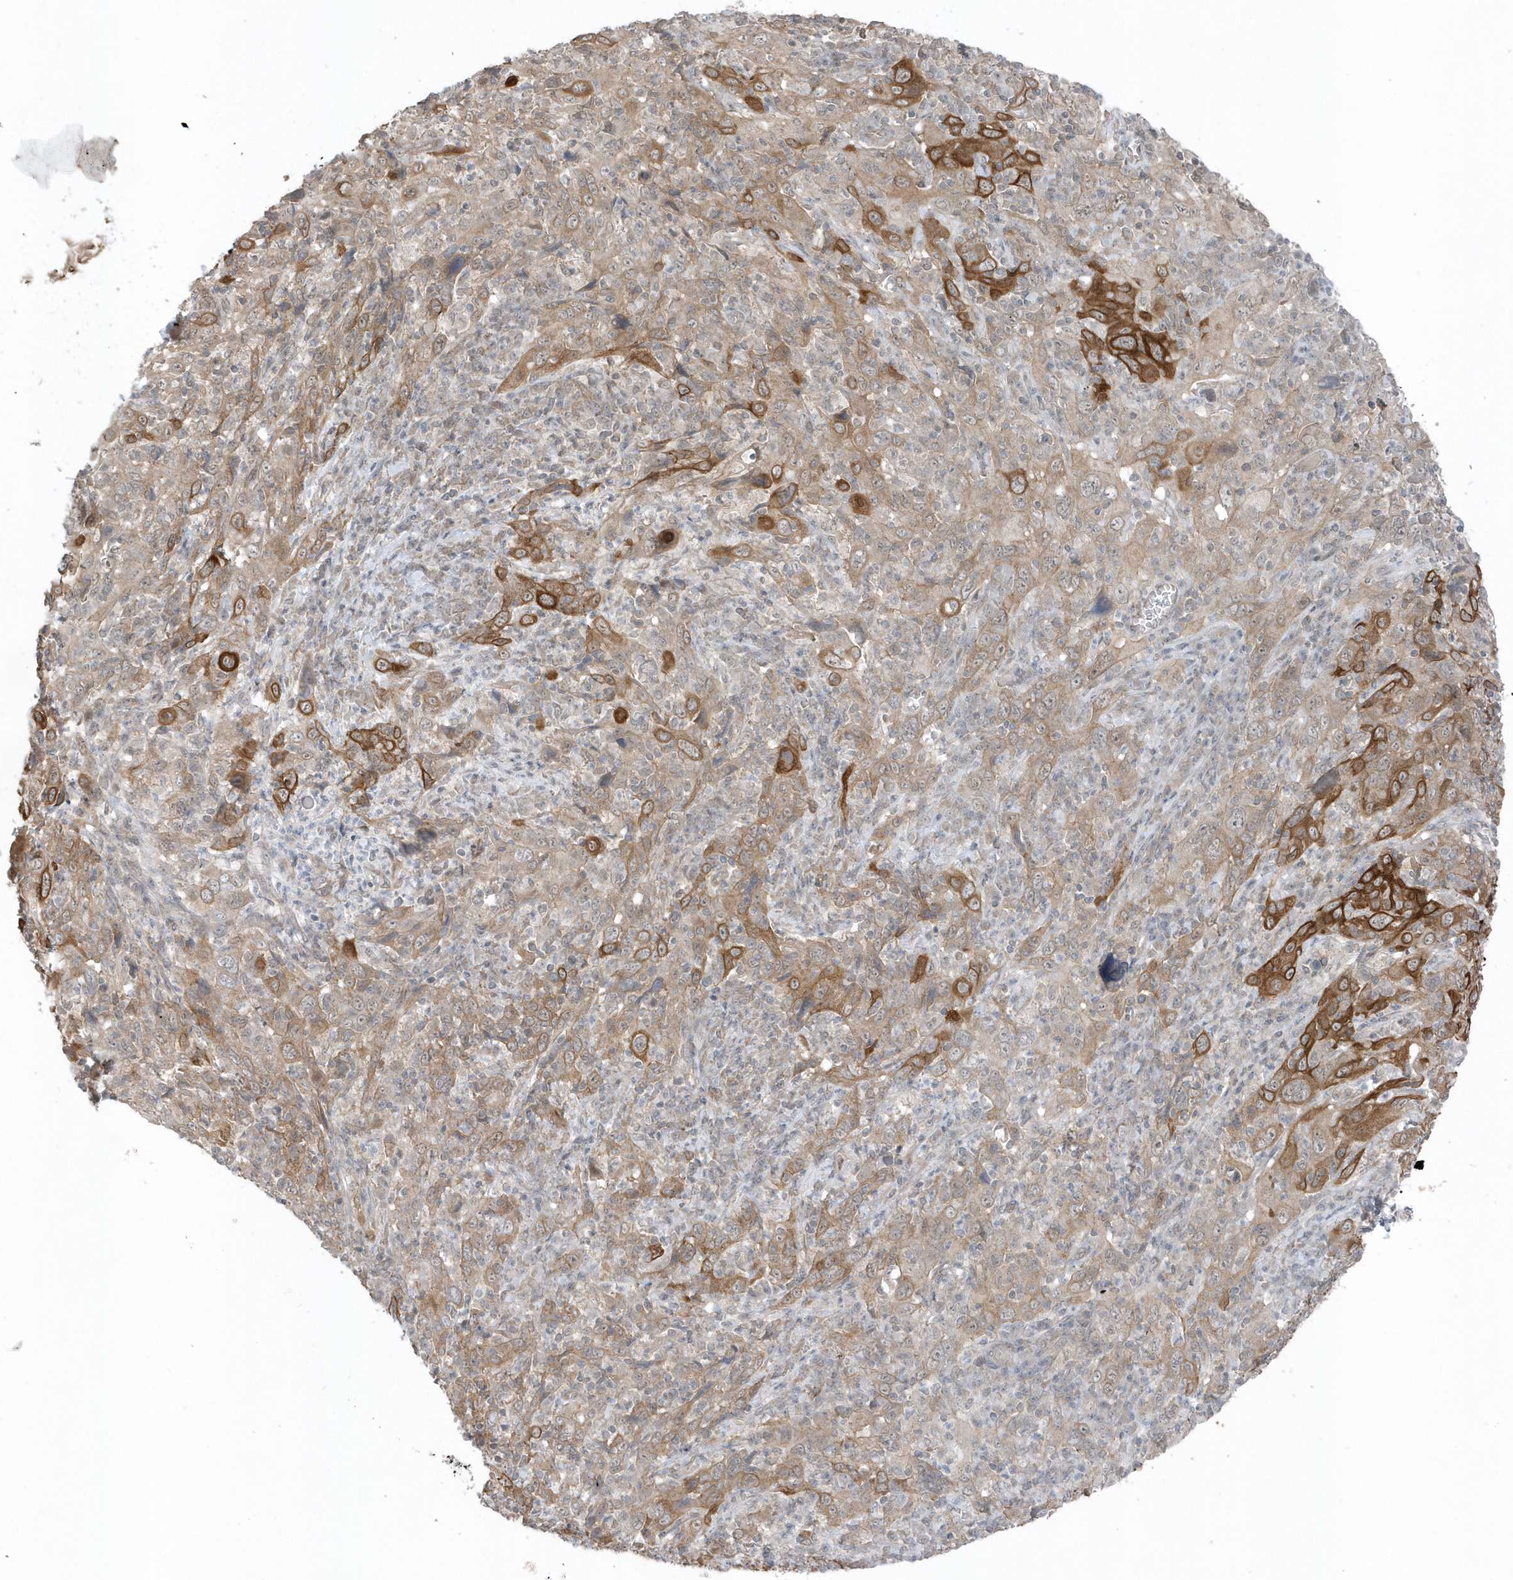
{"staining": {"intensity": "strong", "quantity": "<25%", "location": "cytoplasmic/membranous"}, "tissue": "cervical cancer", "cell_type": "Tumor cells", "image_type": "cancer", "snomed": [{"axis": "morphology", "description": "Squamous cell carcinoma, NOS"}, {"axis": "topography", "description": "Cervix"}], "caption": "Immunohistochemistry (IHC) image of neoplastic tissue: cervical squamous cell carcinoma stained using IHC reveals medium levels of strong protein expression localized specifically in the cytoplasmic/membranous of tumor cells, appearing as a cytoplasmic/membranous brown color.", "gene": "PARD3B", "patient": {"sex": "female", "age": 46}}